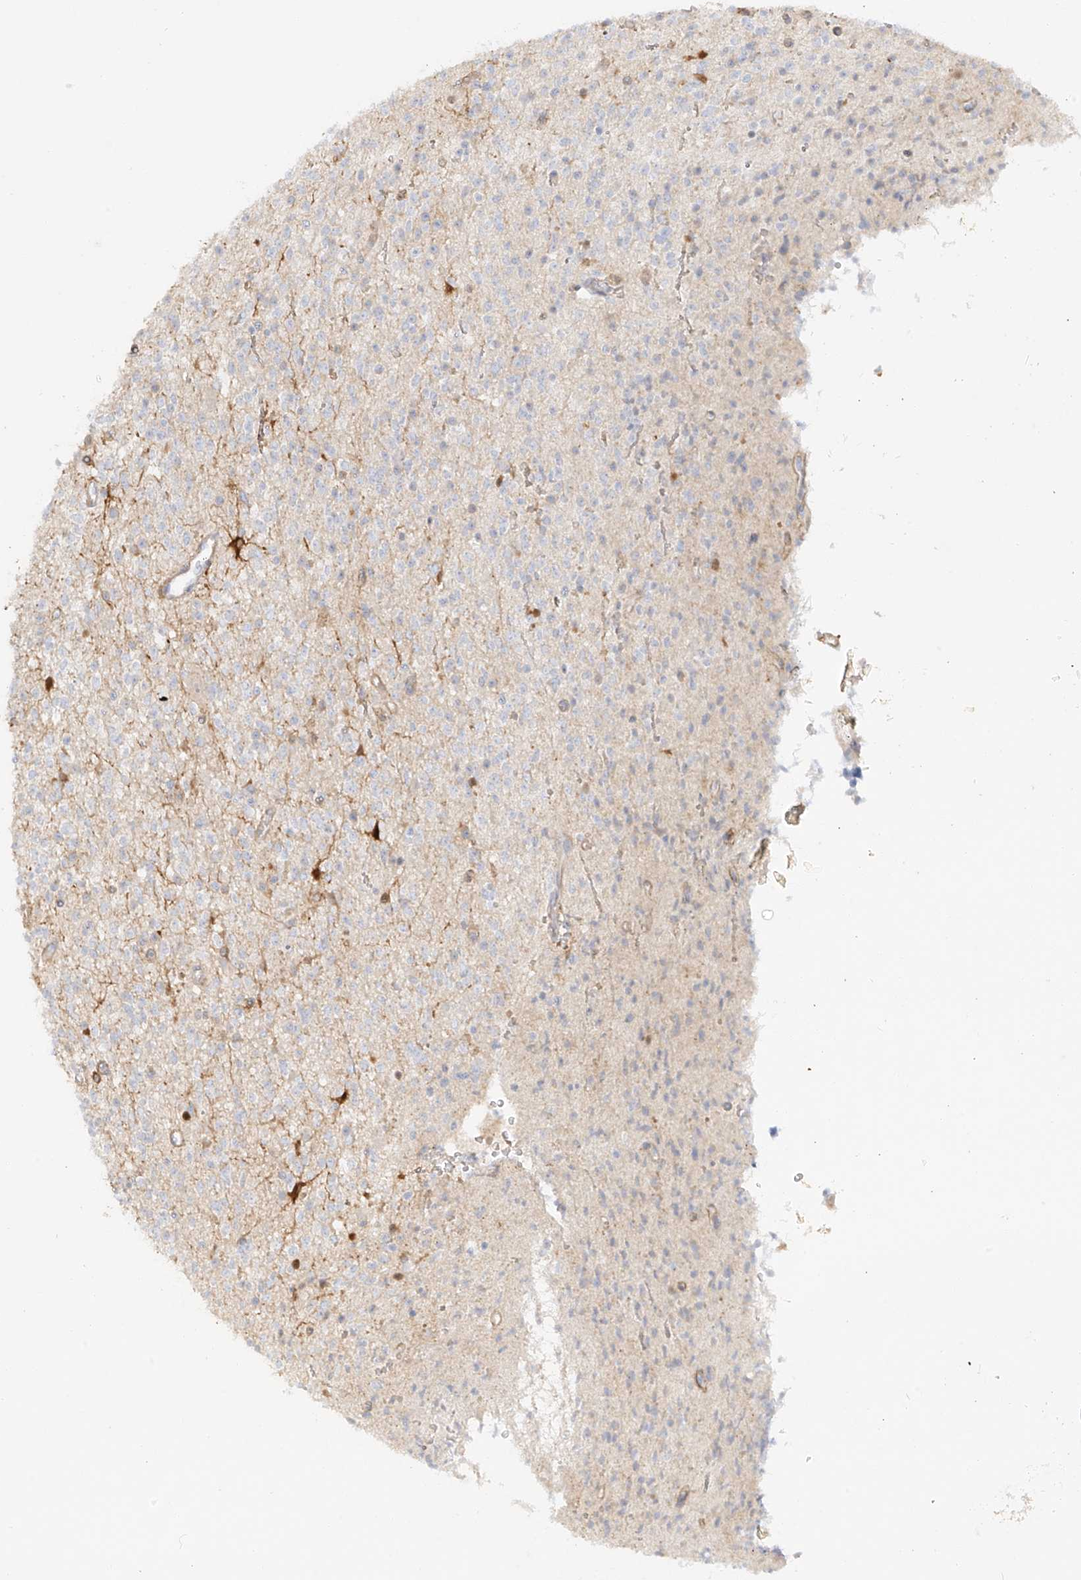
{"staining": {"intensity": "negative", "quantity": "none", "location": "none"}, "tissue": "glioma", "cell_type": "Tumor cells", "image_type": "cancer", "snomed": [{"axis": "morphology", "description": "Glioma, malignant, High grade"}, {"axis": "topography", "description": "Brain"}], "caption": "Tumor cells are negative for protein expression in human malignant high-grade glioma. (Brightfield microscopy of DAB (3,3'-diaminobenzidine) immunohistochemistry at high magnification).", "gene": "UPK1B", "patient": {"sex": "male", "age": 34}}